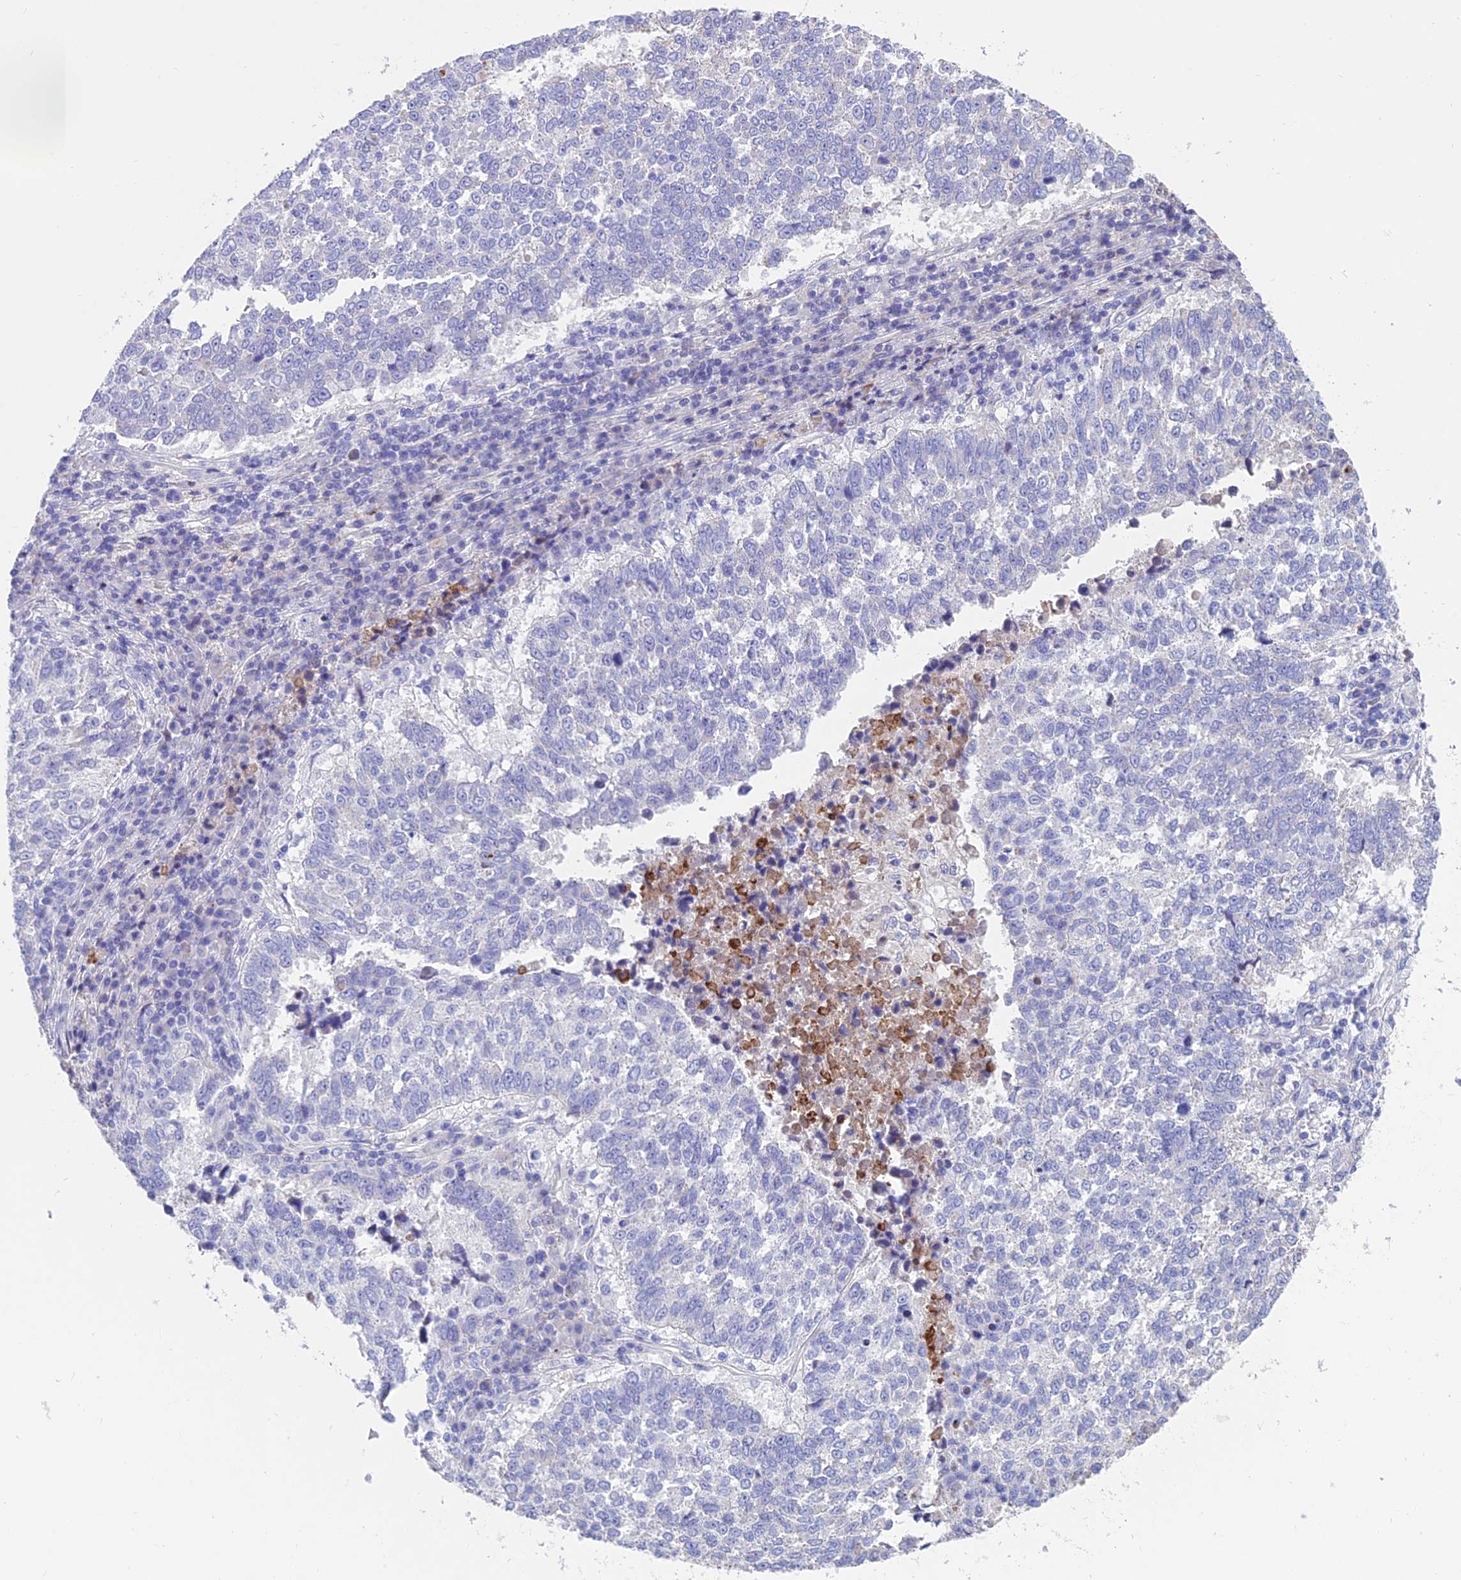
{"staining": {"intensity": "negative", "quantity": "none", "location": "none"}, "tissue": "lung cancer", "cell_type": "Tumor cells", "image_type": "cancer", "snomed": [{"axis": "morphology", "description": "Squamous cell carcinoma, NOS"}, {"axis": "topography", "description": "Lung"}], "caption": "Immunohistochemical staining of lung cancer displays no significant staining in tumor cells.", "gene": "GNG11", "patient": {"sex": "male", "age": 73}}